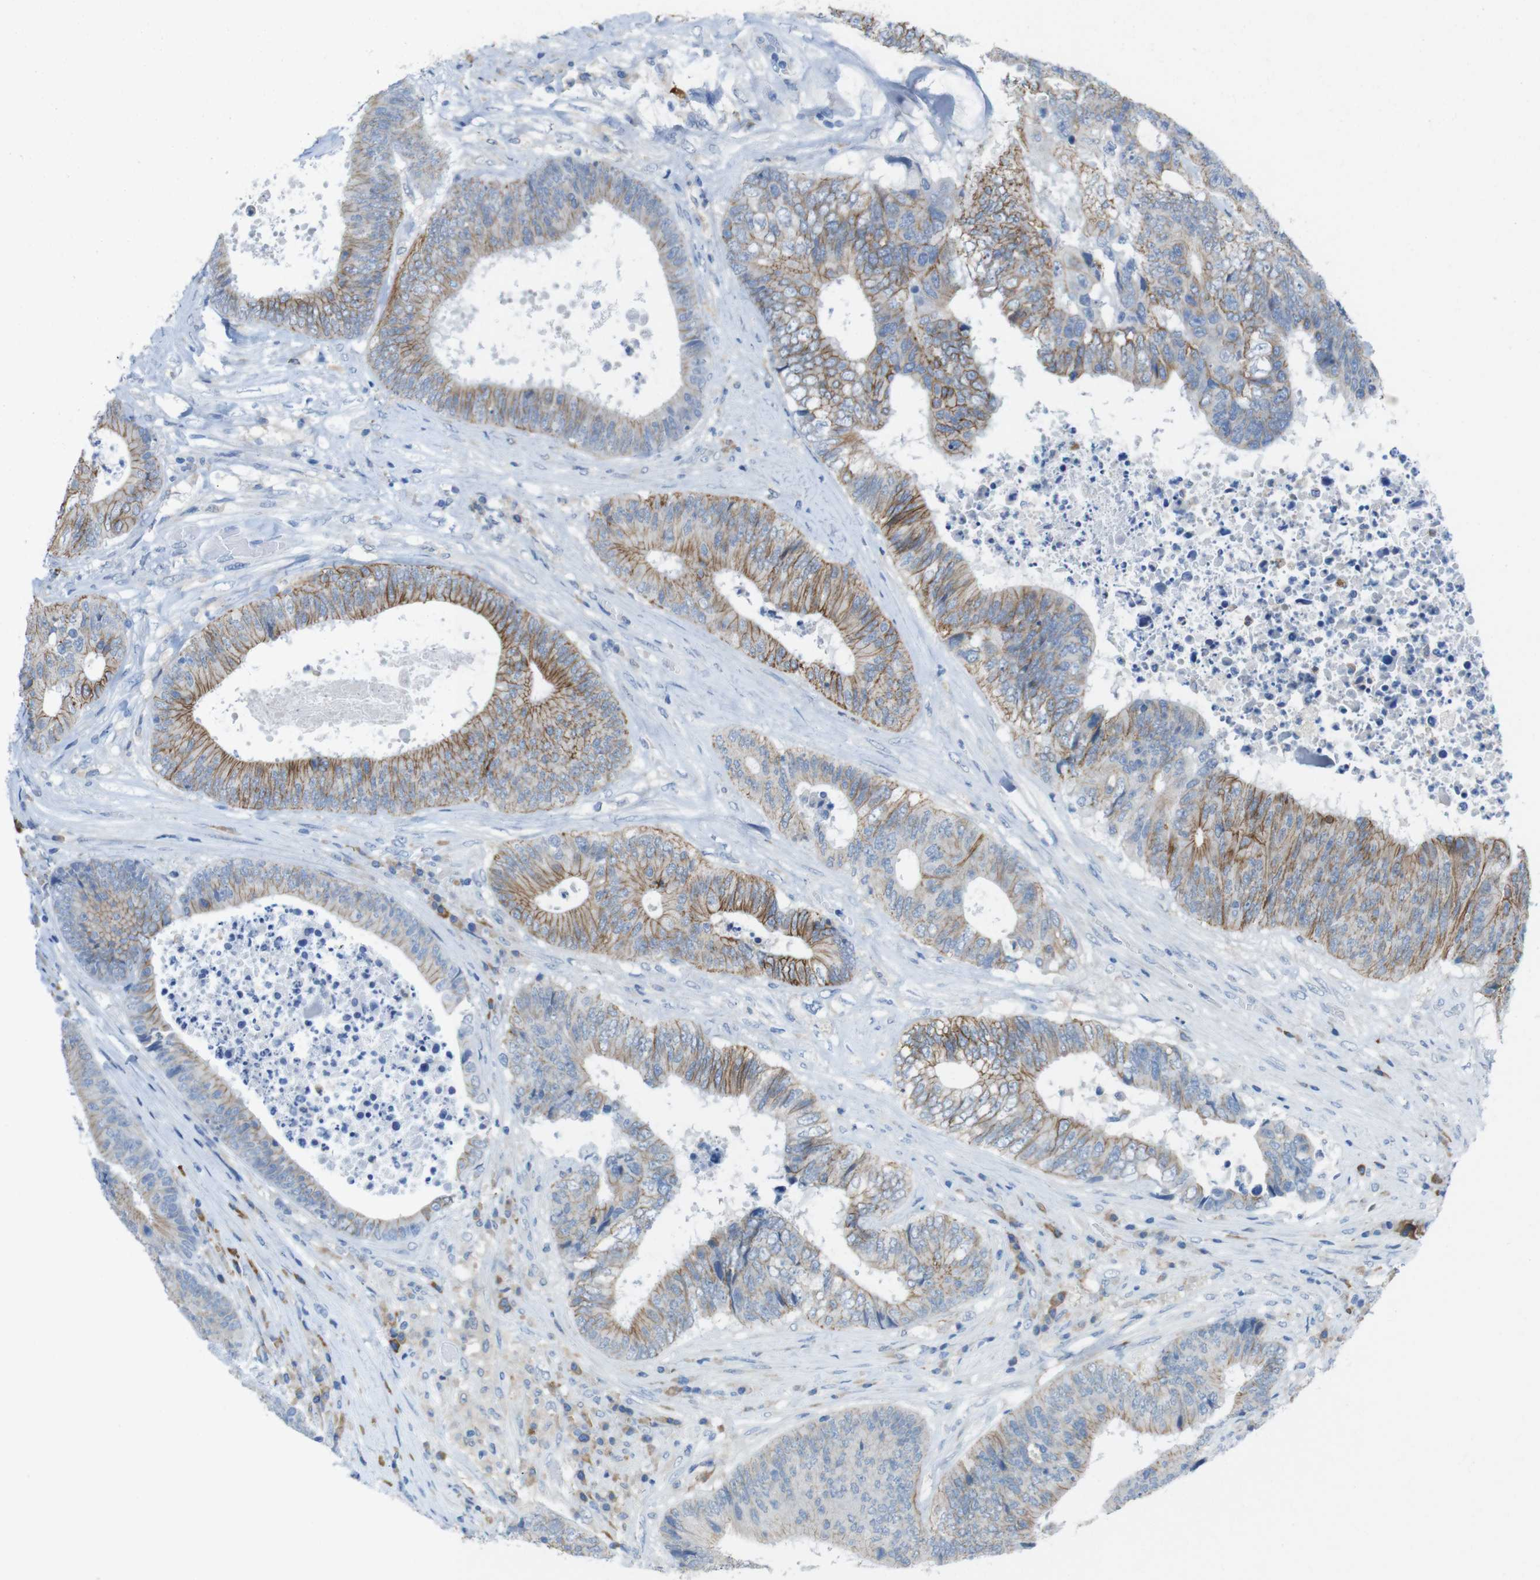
{"staining": {"intensity": "moderate", "quantity": "25%-75%", "location": "cytoplasmic/membranous"}, "tissue": "colorectal cancer", "cell_type": "Tumor cells", "image_type": "cancer", "snomed": [{"axis": "morphology", "description": "Adenocarcinoma, NOS"}, {"axis": "topography", "description": "Rectum"}], "caption": "Adenocarcinoma (colorectal) was stained to show a protein in brown. There is medium levels of moderate cytoplasmic/membranous staining in approximately 25%-75% of tumor cells.", "gene": "CLMN", "patient": {"sex": "male", "age": 72}}